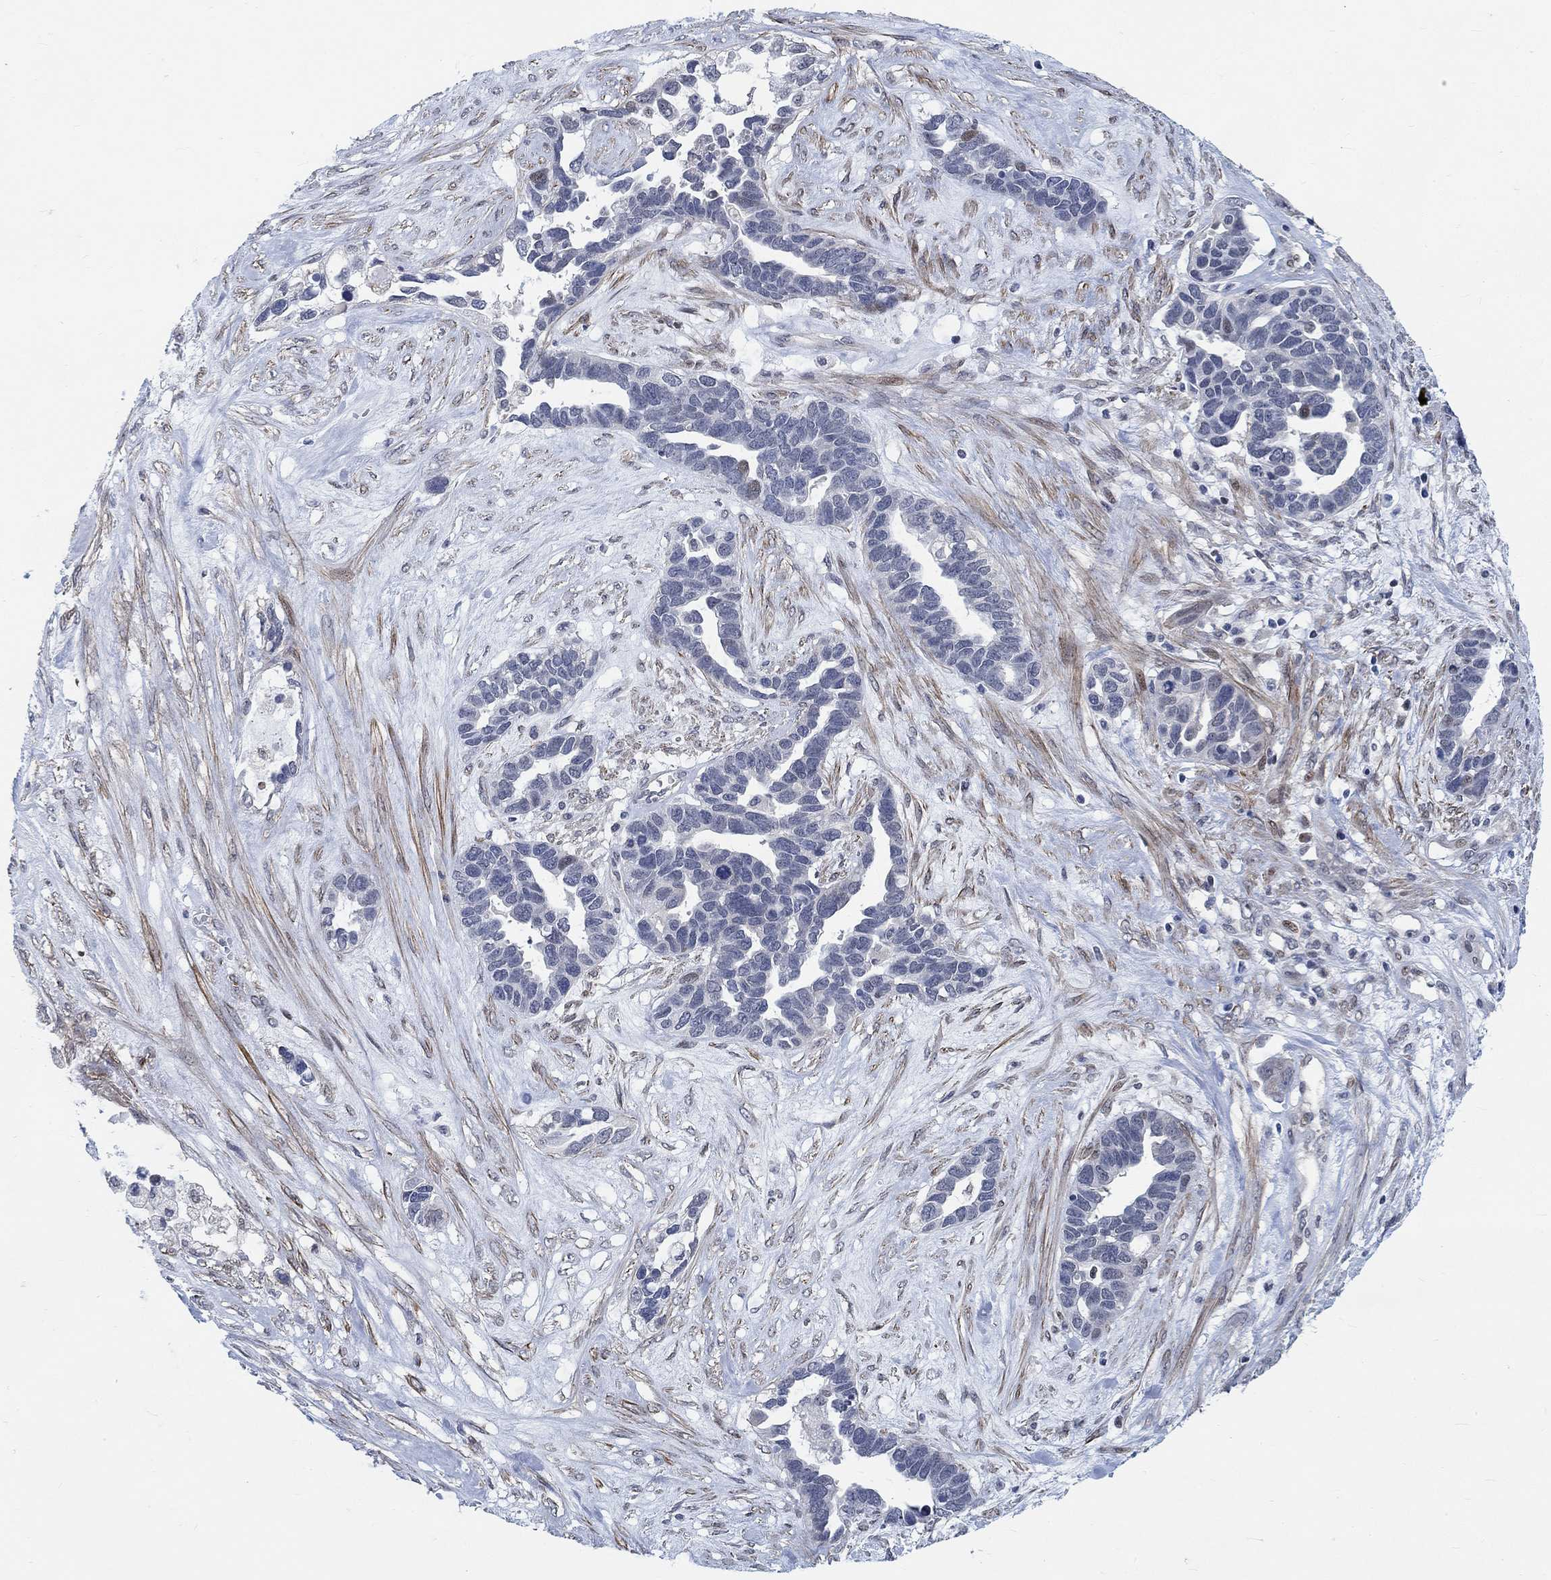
{"staining": {"intensity": "negative", "quantity": "none", "location": "none"}, "tissue": "ovarian cancer", "cell_type": "Tumor cells", "image_type": "cancer", "snomed": [{"axis": "morphology", "description": "Cystadenocarcinoma, serous, NOS"}, {"axis": "topography", "description": "Ovary"}], "caption": "Tumor cells show no significant protein positivity in ovarian cancer (serous cystadenocarcinoma).", "gene": "KCNH8", "patient": {"sex": "female", "age": 54}}